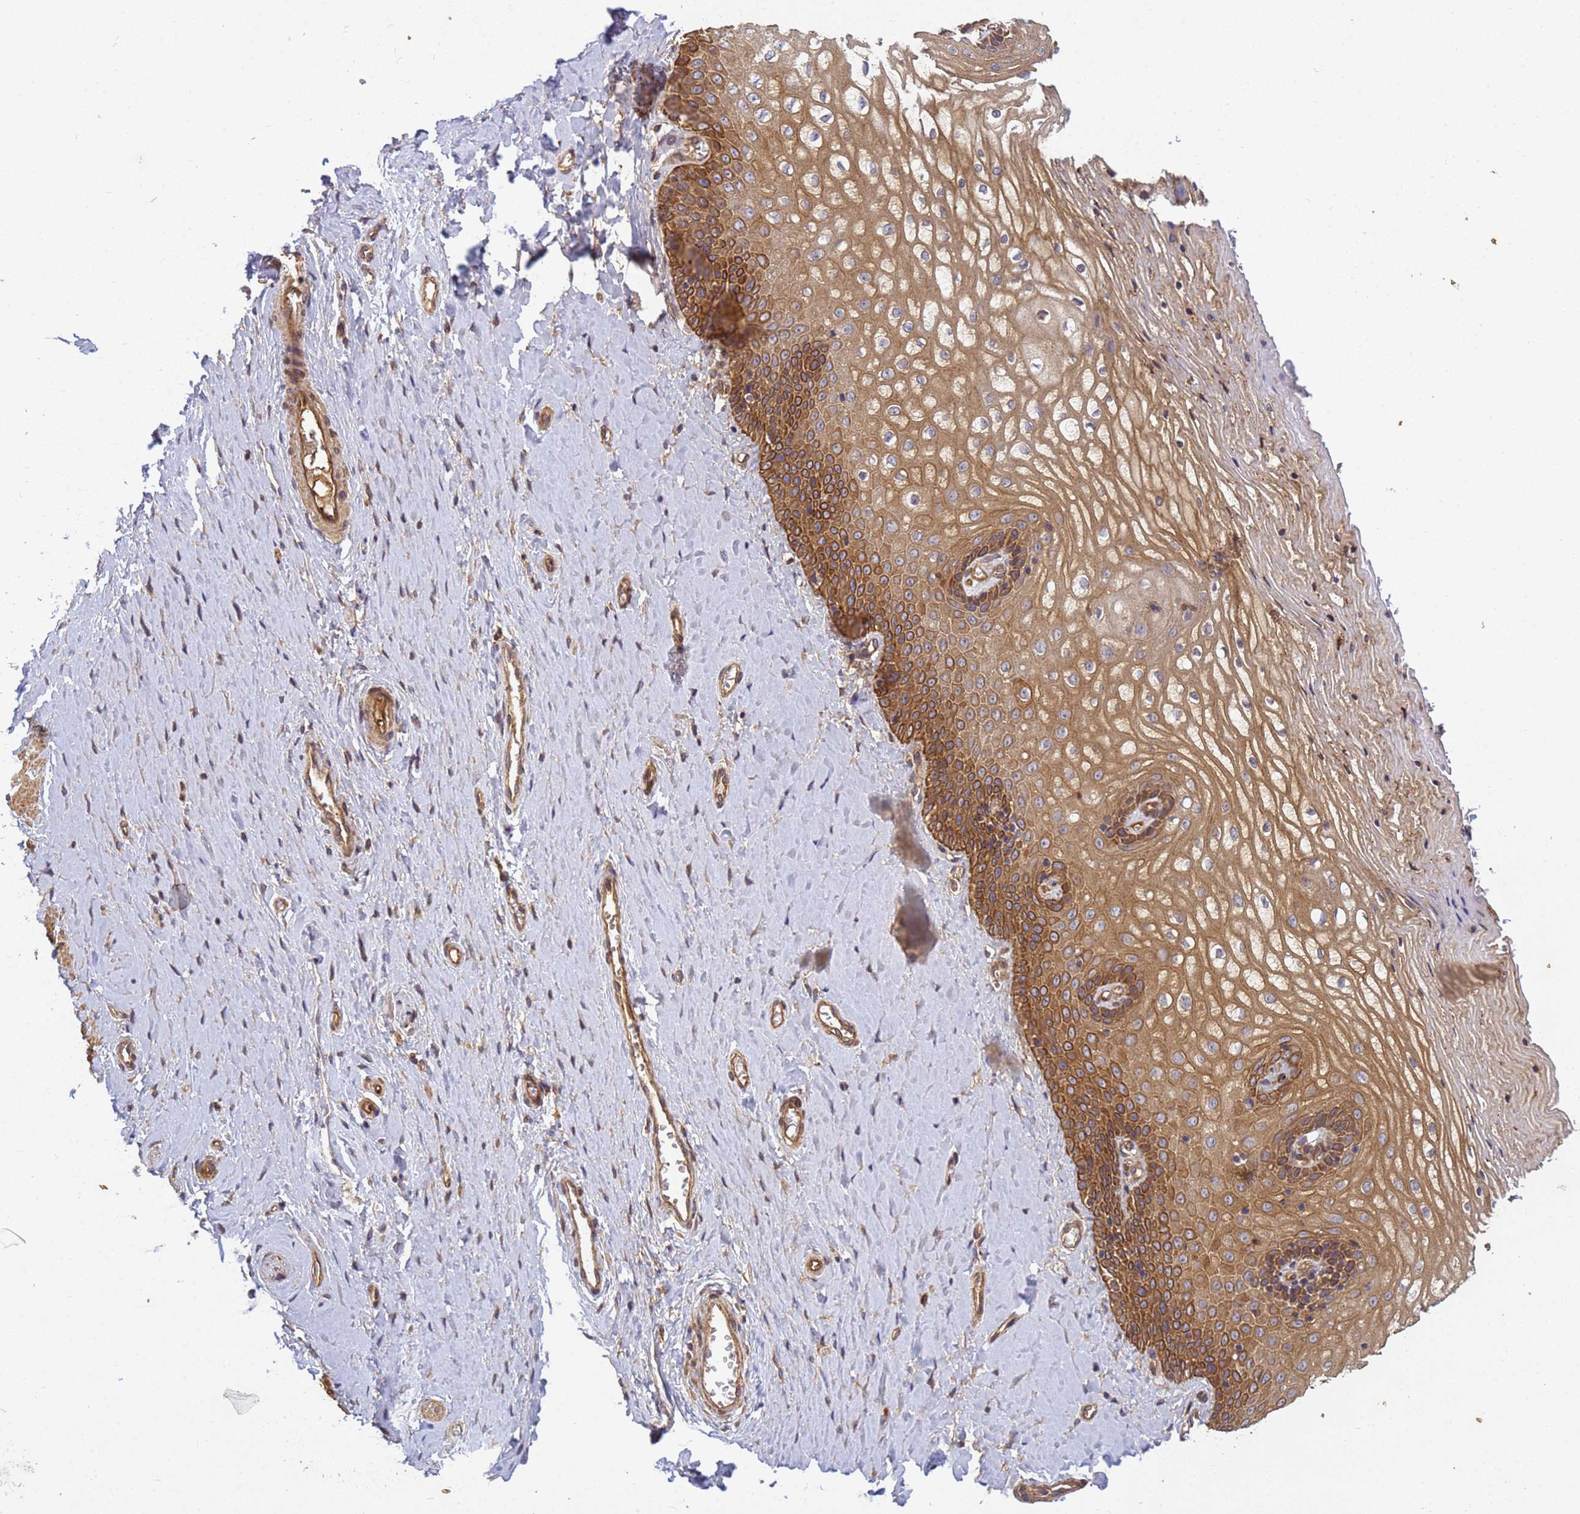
{"staining": {"intensity": "strong", "quantity": ">75%", "location": "cytoplasmic/membranous"}, "tissue": "vagina", "cell_type": "Squamous epithelial cells", "image_type": "normal", "snomed": [{"axis": "morphology", "description": "Normal tissue, NOS"}, {"axis": "topography", "description": "Vagina"}], "caption": "Strong cytoplasmic/membranous expression for a protein is present in approximately >75% of squamous epithelial cells of normal vagina using immunohistochemistry.", "gene": "C8orf34", "patient": {"sex": "female", "age": 65}}